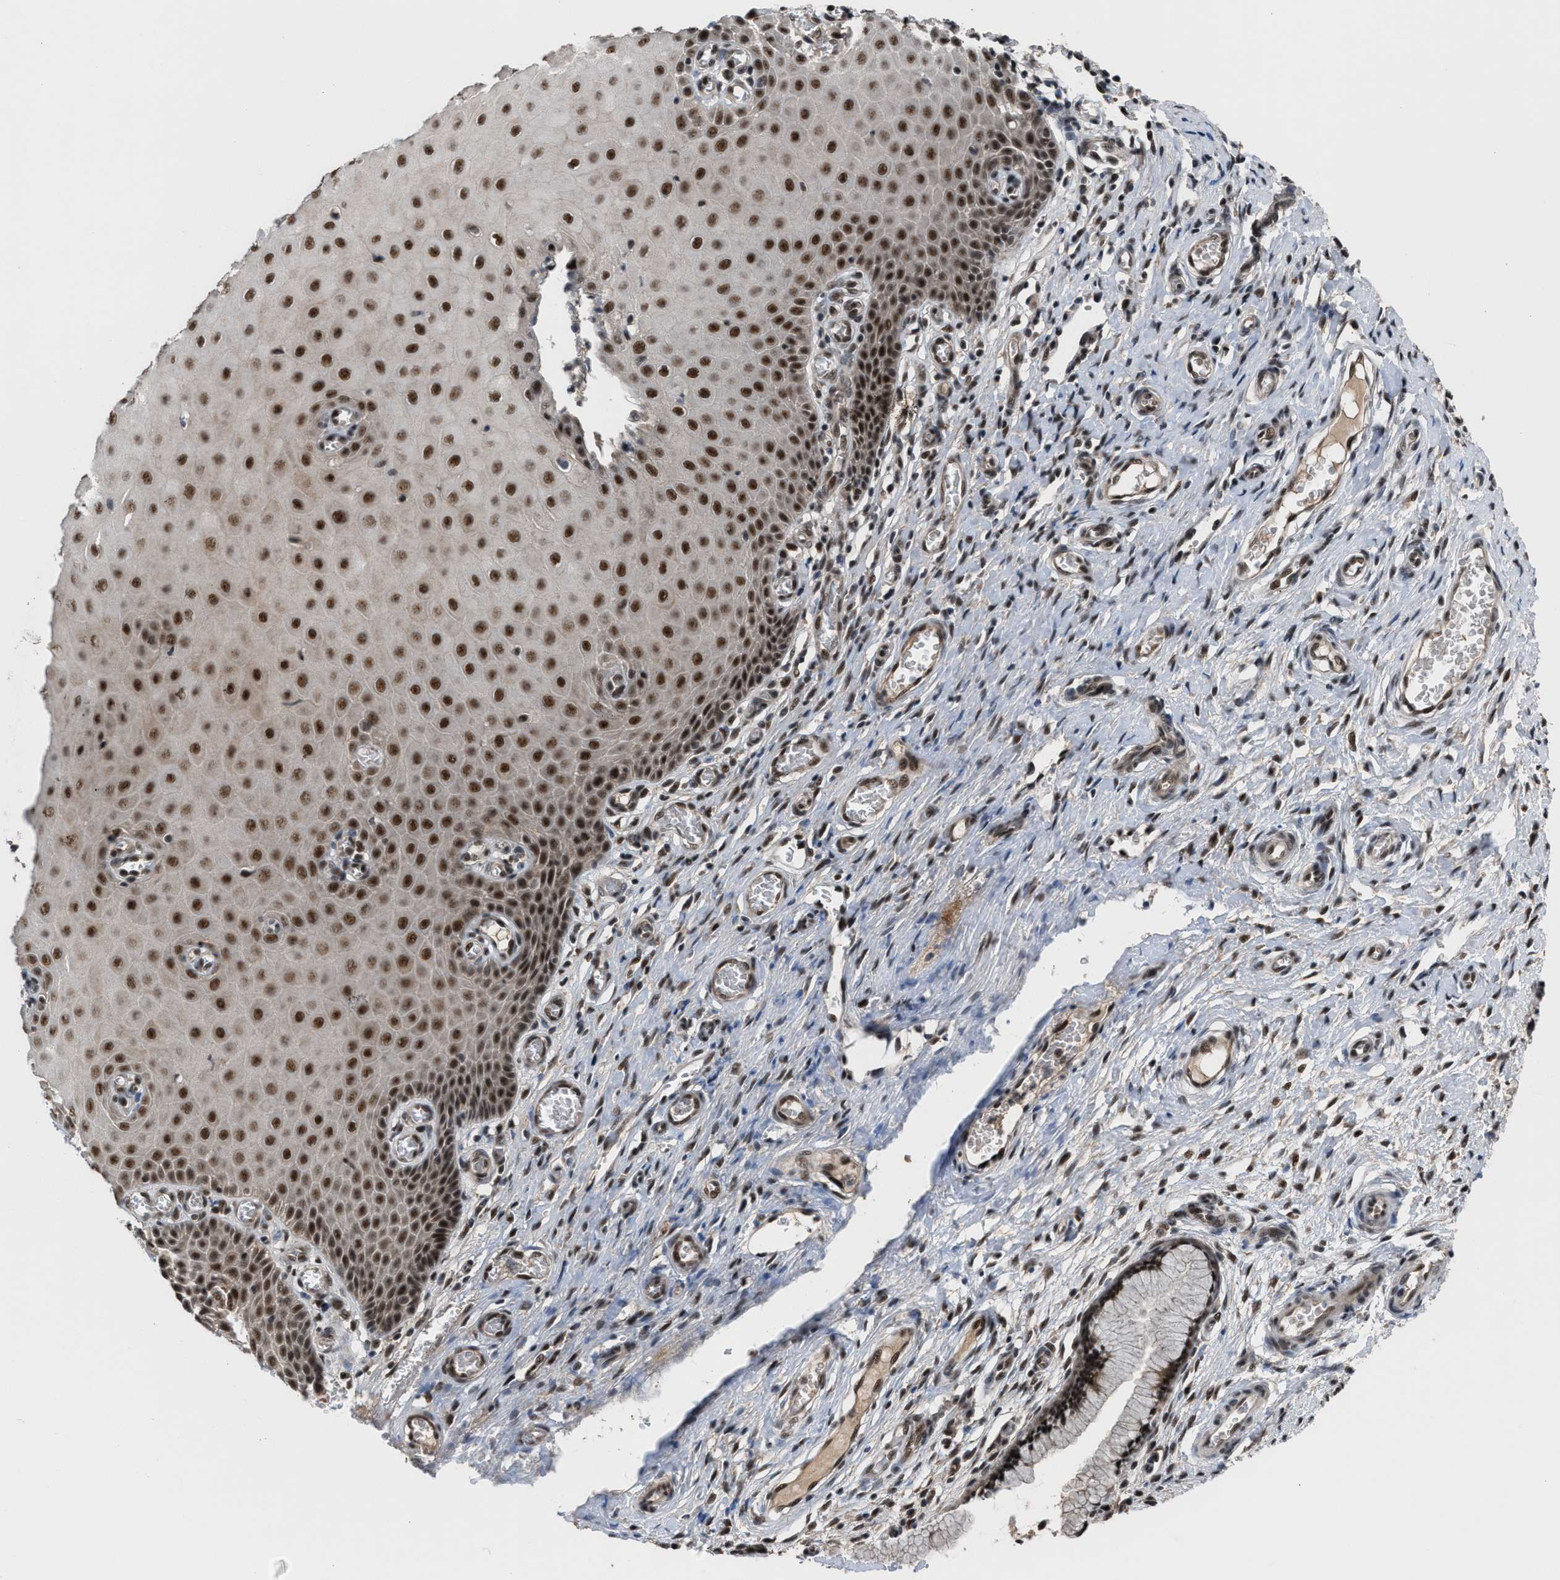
{"staining": {"intensity": "strong", "quantity": ">75%", "location": "nuclear"}, "tissue": "cervix", "cell_type": "Glandular cells", "image_type": "normal", "snomed": [{"axis": "morphology", "description": "Normal tissue, NOS"}, {"axis": "topography", "description": "Cervix"}], "caption": "A high amount of strong nuclear expression is present in approximately >75% of glandular cells in unremarkable cervix.", "gene": "PRPF4", "patient": {"sex": "female", "age": 55}}